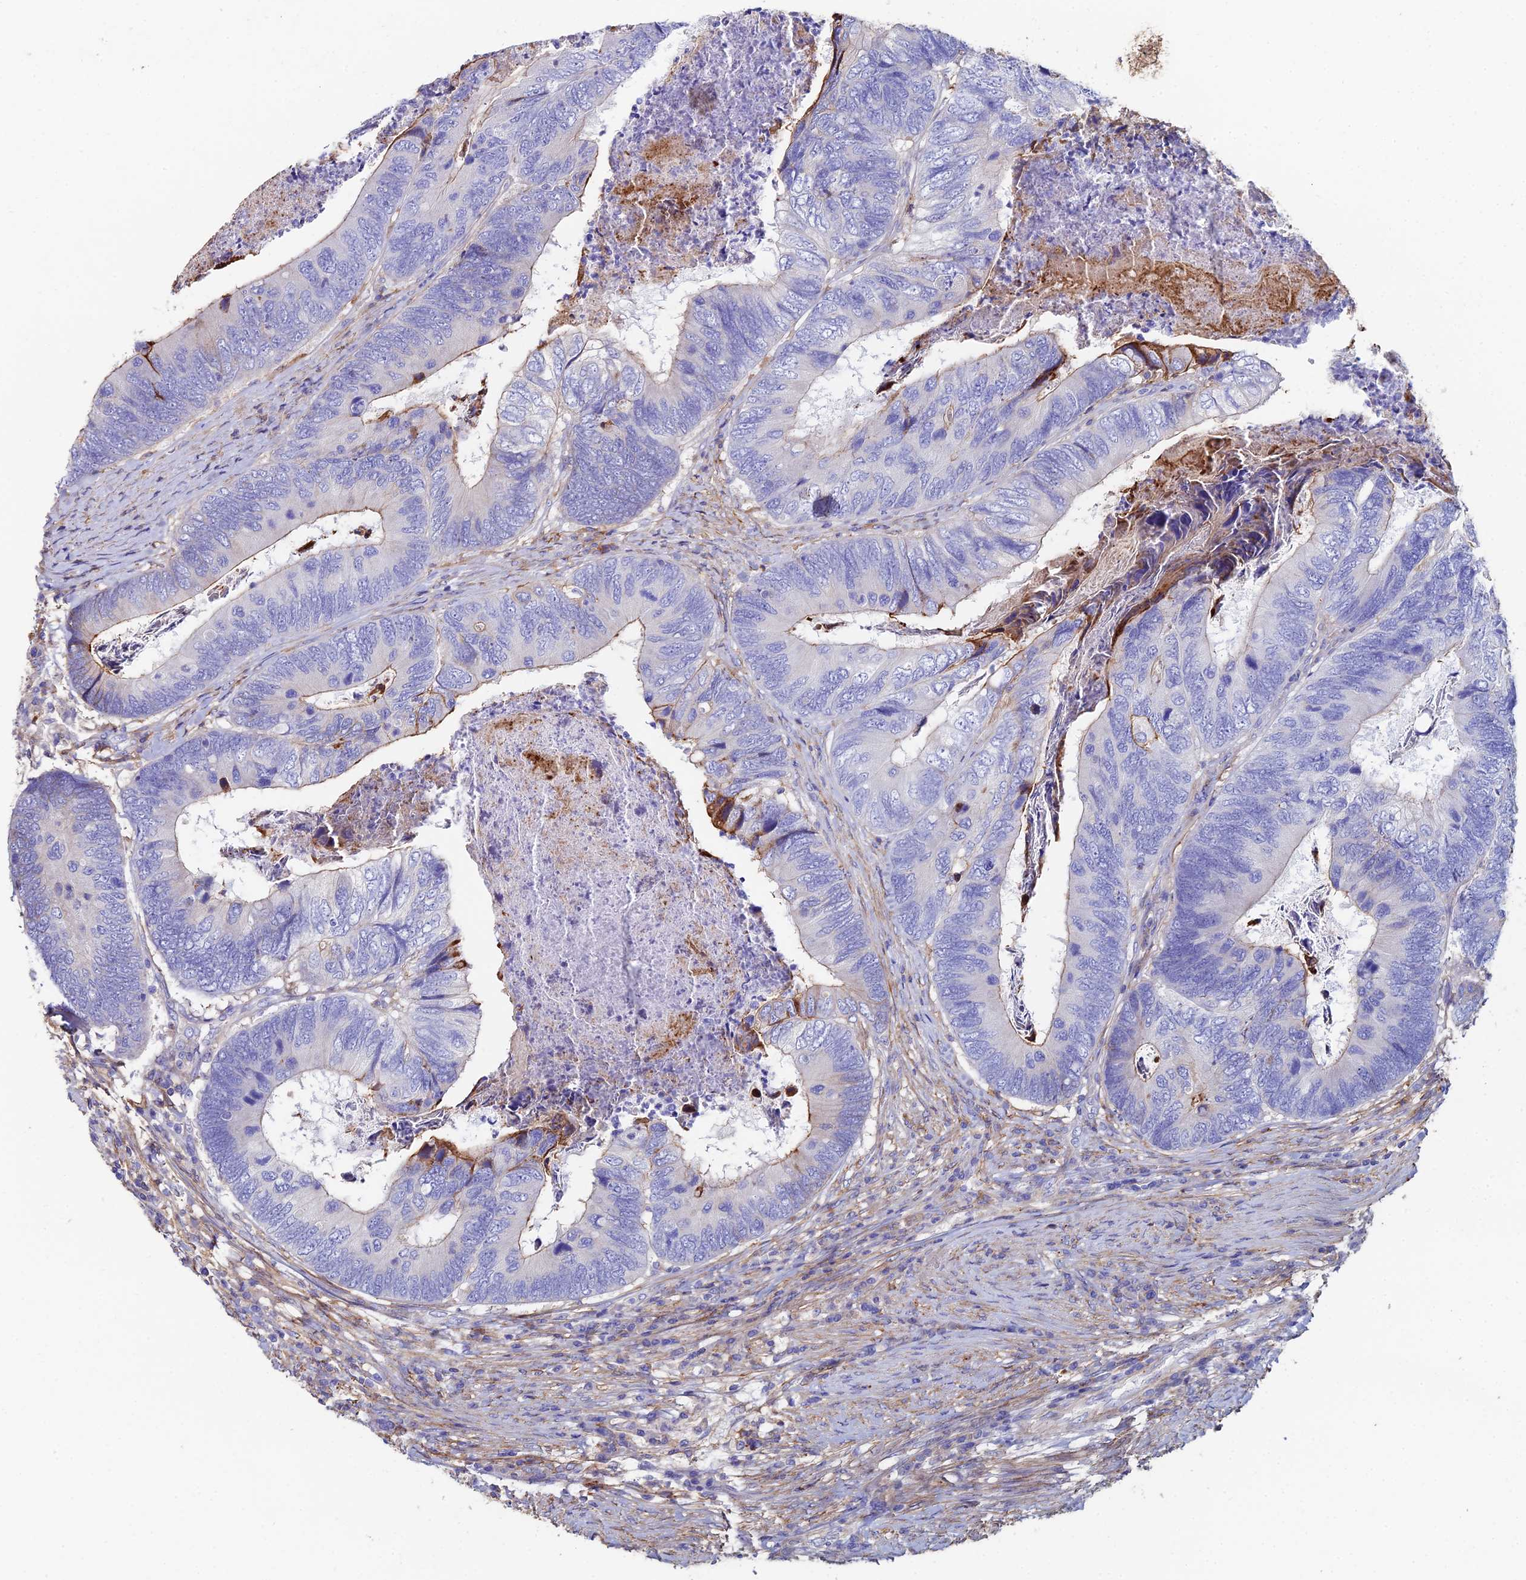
{"staining": {"intensity": "moderate", "quantity": "<25%", "location": "cytoplasmic/membranous"}, "tissue": "colorectal cancer", "cell_type": "Tumor cells", "image_type": "cancer", "snomed": [{"axis": "morphology", "description": "Adenocarcinoma, NOS"}, {"axis": "topography", "description": "Colon"}], "caption": "Brown immunohistochemical staining in adenocarcinoma (colorectal) displays moderate cytoplasmic/membranous staining in approximately <25% of tumor cells.", "gene": "C6", "patient": {"sex": "female", "age": 67}}